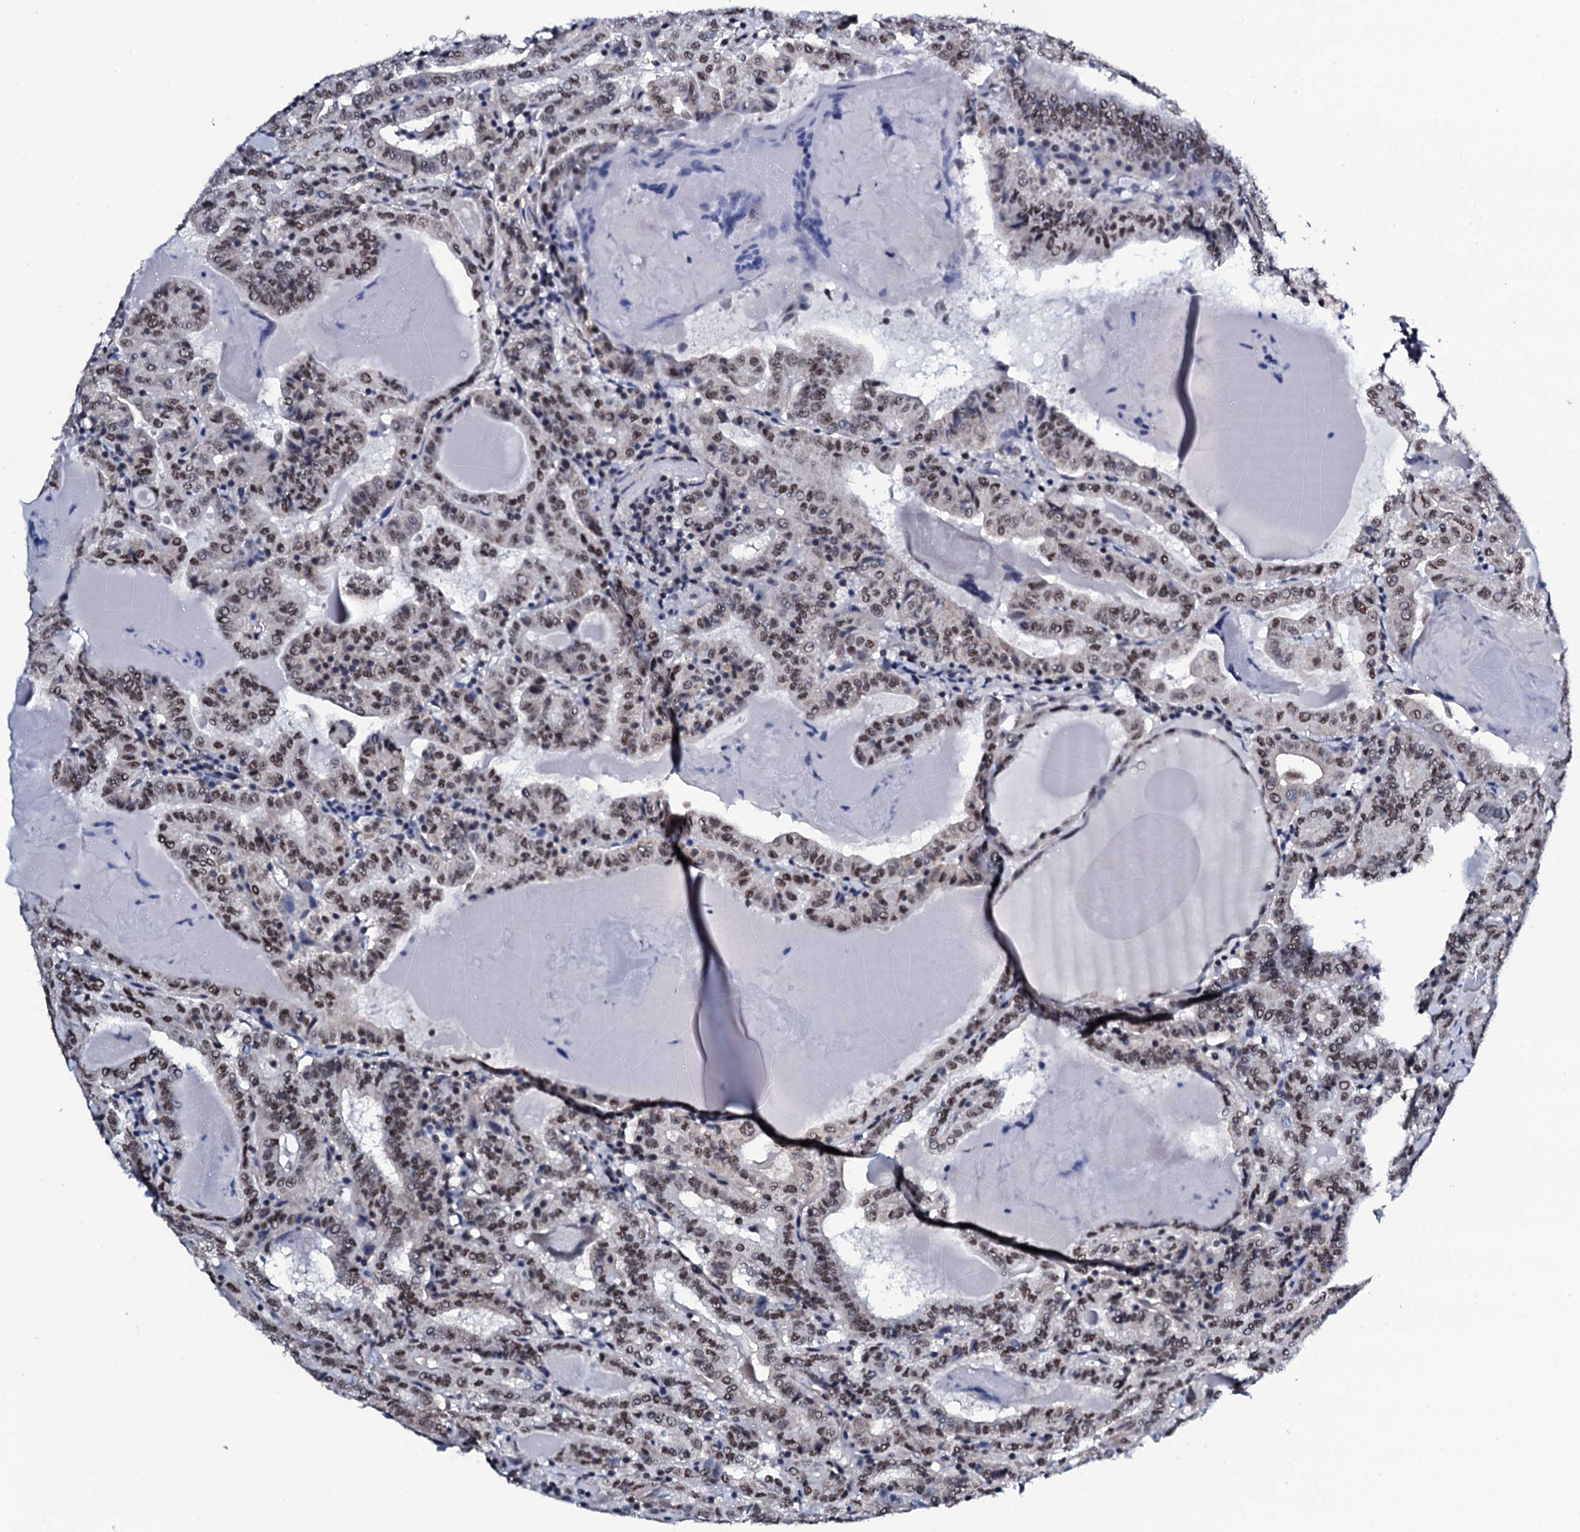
{"staining": {"intensity": "moderate", "quantity": ">75%", "location": "nuclear"}, "tissue": "thyroid cancer", "cell_type": "Tumor cells", "image_type": "cancer", "snomed": [{"axis": "morphology", "description": "Papillary adenocarcinoma, NOS"}, {"axis": "topography", "description": "Thyroid gland"}], "caption": "Papillary adenocarcinoma (thyroid) was stained to show a protein in brown. There is medium levels of moderate nuclear staining in approximately >75% of tumor cells.", "gene": "CWC15", "patient": {"sex": "female", "age": 72}}